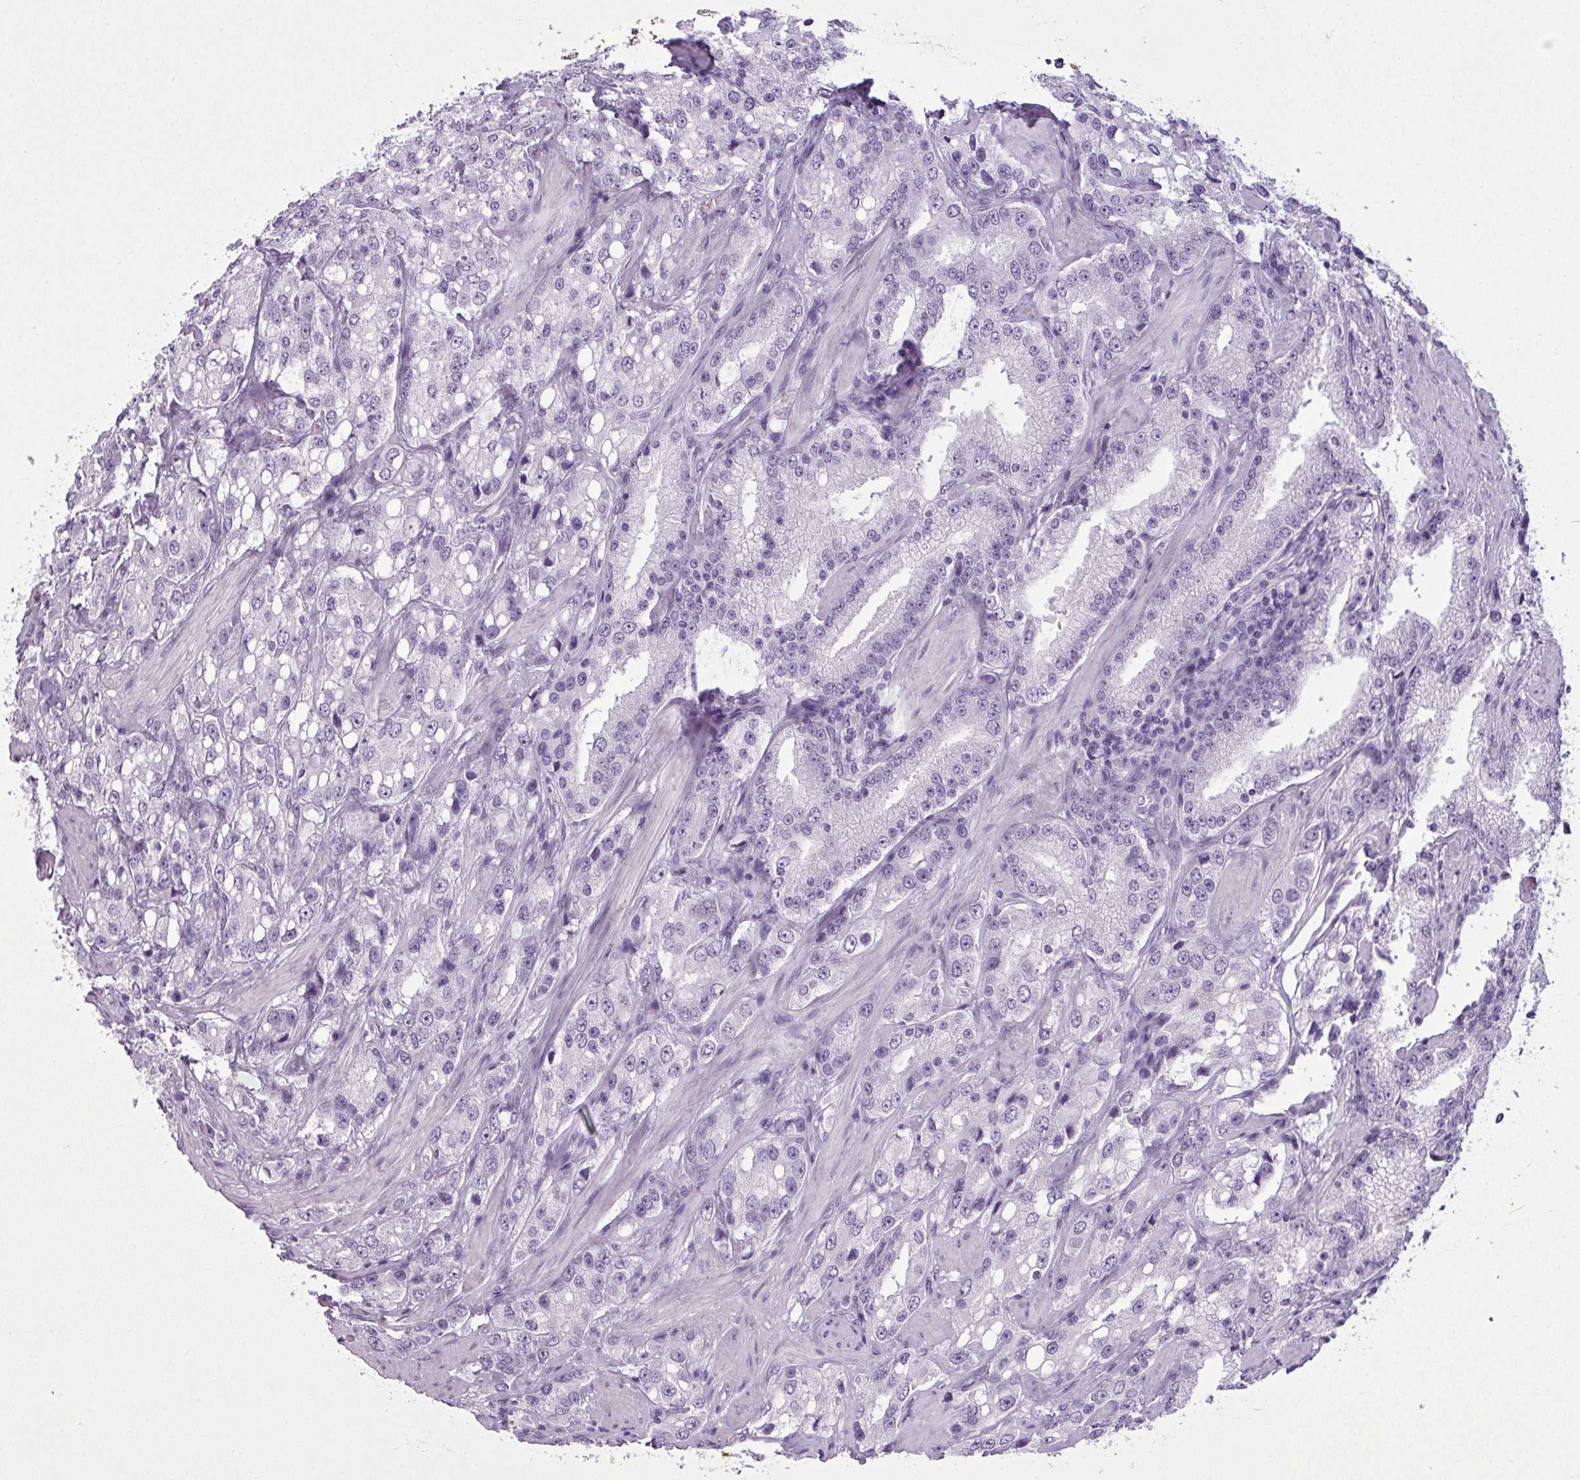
{"staining": {"intensity": "negative", "quantity": "none", "location": "none"}, "tissue": "prostate cancer", "cell_type": "Tumor cells", "image_type": "cancer", "snomed": [{"axis": "morphology", "description": "Adenocarcinoma, High grade"}, {"axis": "topography", "description": "Prostate"}], "caption": "This is an IHC micrograph of prostate adenocarcinoma (high-grade). There is no staining in tumor cells.", "gene": "AMY1B", "patient": {"sex": "male", "age": 66}}